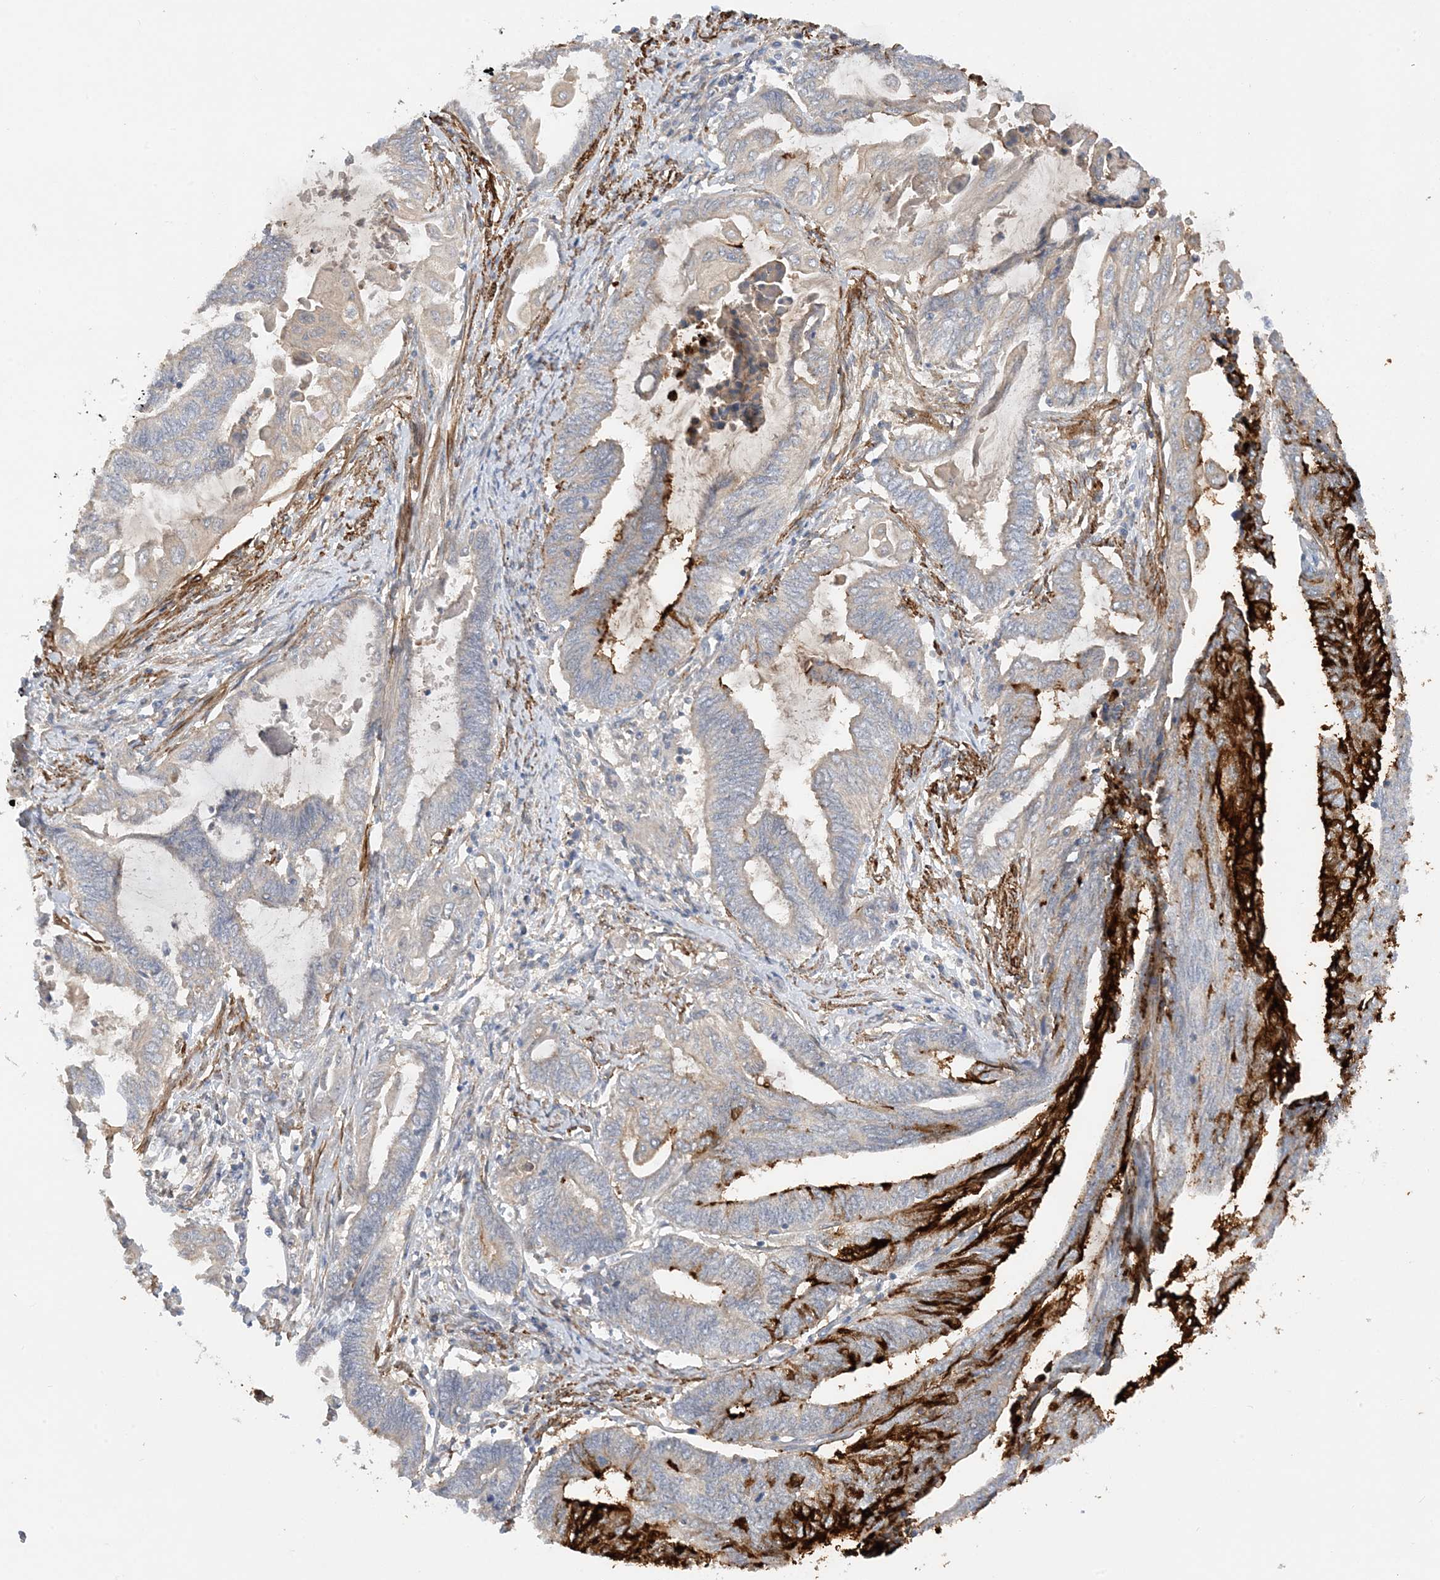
{"staining": {"intensity": "strong", "quantity": "<25%", "location": "cytoplasmic/membranous"}, "tissue": "endometrial cancer", "cell_type": "Tumor cells", "image_type": "cancer", "snomed": [{"axis": "morphology", "description": "Adenocarcinoma, NOS"}, {"axis": "topography", "description": "Uterus"}, {"axis": "topography", "description": "Endometrium"}], "caption": "An immunohistochemistry histopathology image of tumor tissue is shown. Protein staining in brown labels strong cytoplasmic/membranous positivity in adenocarcinoma (endometrial) within tumor cells.", "gene": "KIFBP", "patient": {"sex": "female", "age": 70}}